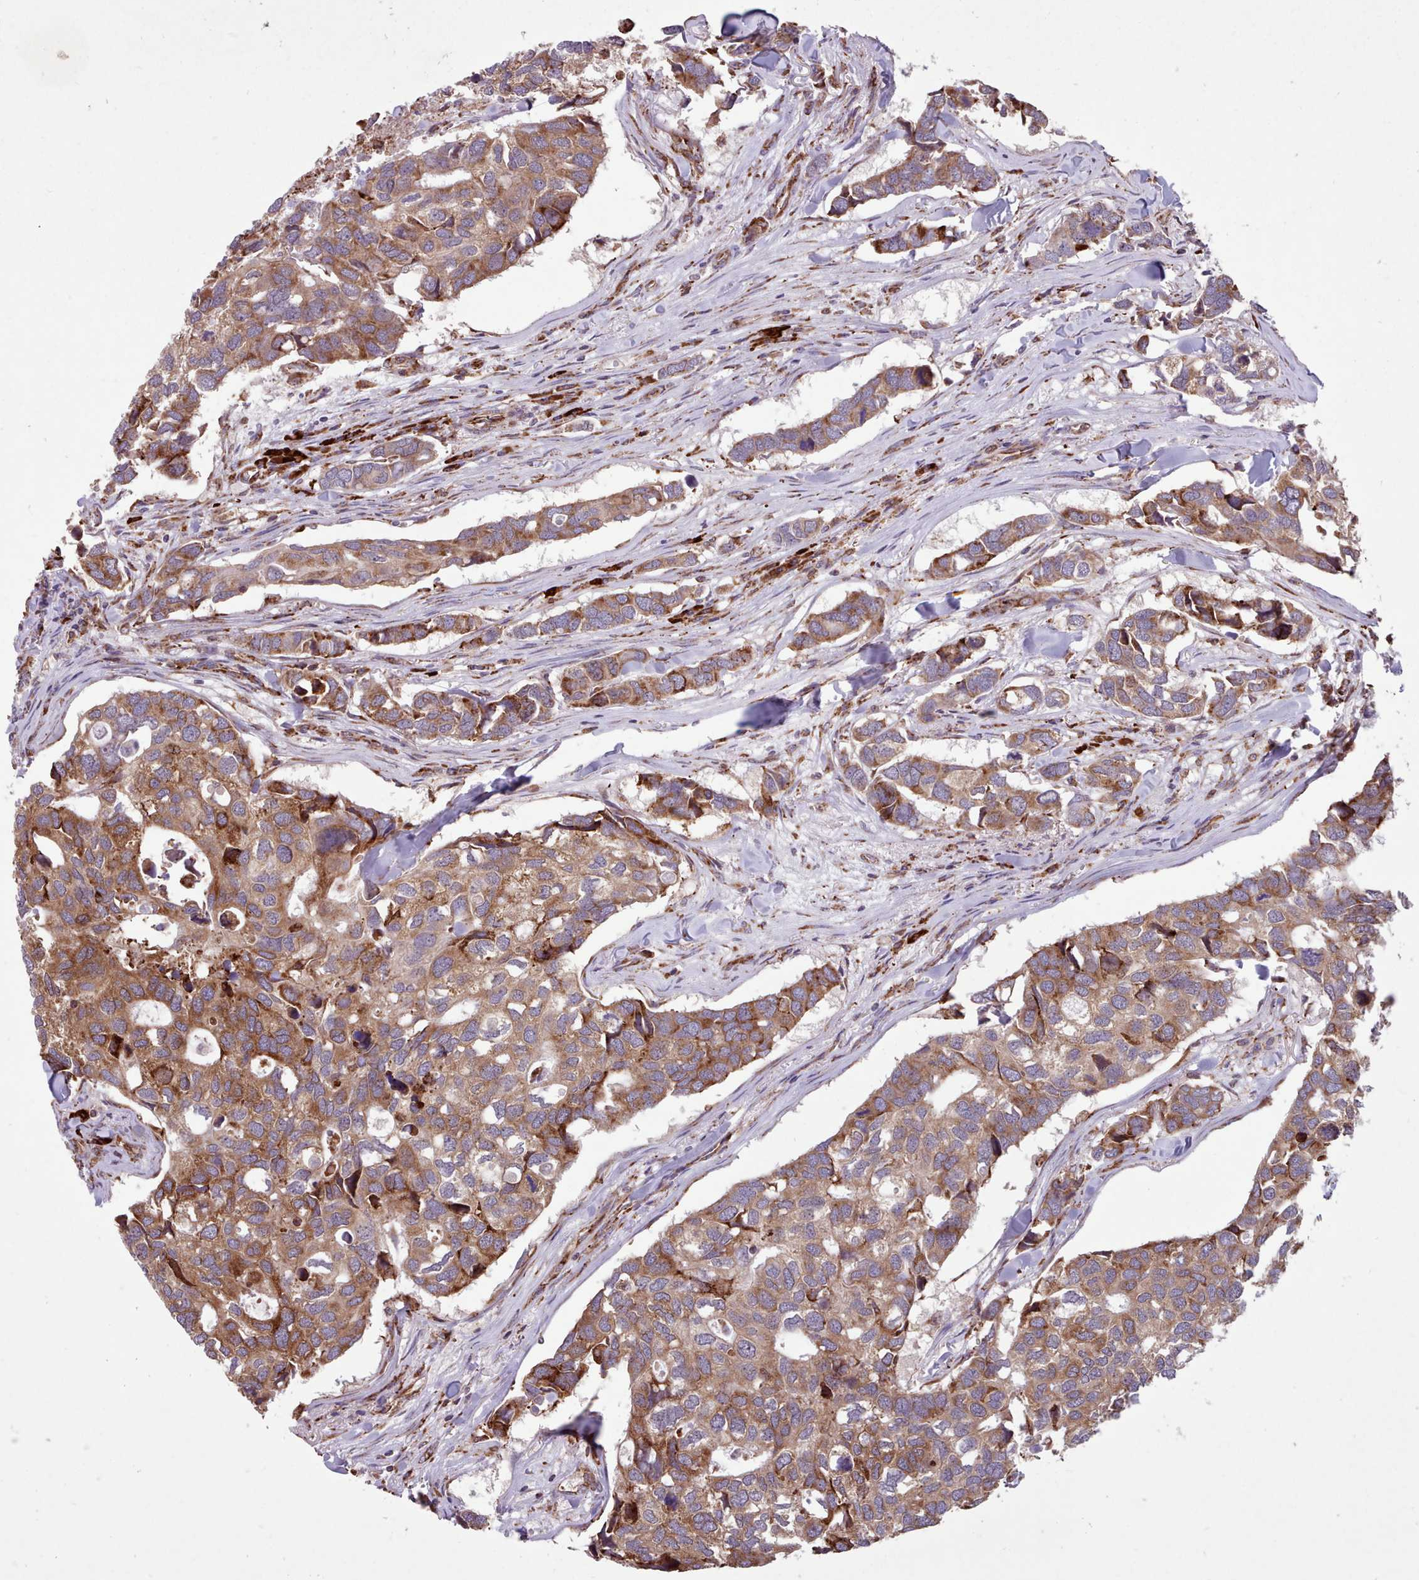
{"staining": {"intensity": "moderate", "quantity": ">75%", "location": "cytoplasmic/membranous"}, "tissue": "breast cancer", "cell_type": "Tumor cells", "image_type": "cancer", "snomed": [{"axis": "morphology", "description": "Duct carcinoma"}, {"axis": "topography", "description": "Breast"}], "caption": "A high-resolution histopathology image shows immunohistochemistry staining of invasive ductal carcinoma (breast), which reveals moderate cytoplasmic/membranous expression in approximately >75% of tumor cells.", "gene": "TTLL3", "patient": {"sex": "female", "age": 83}}